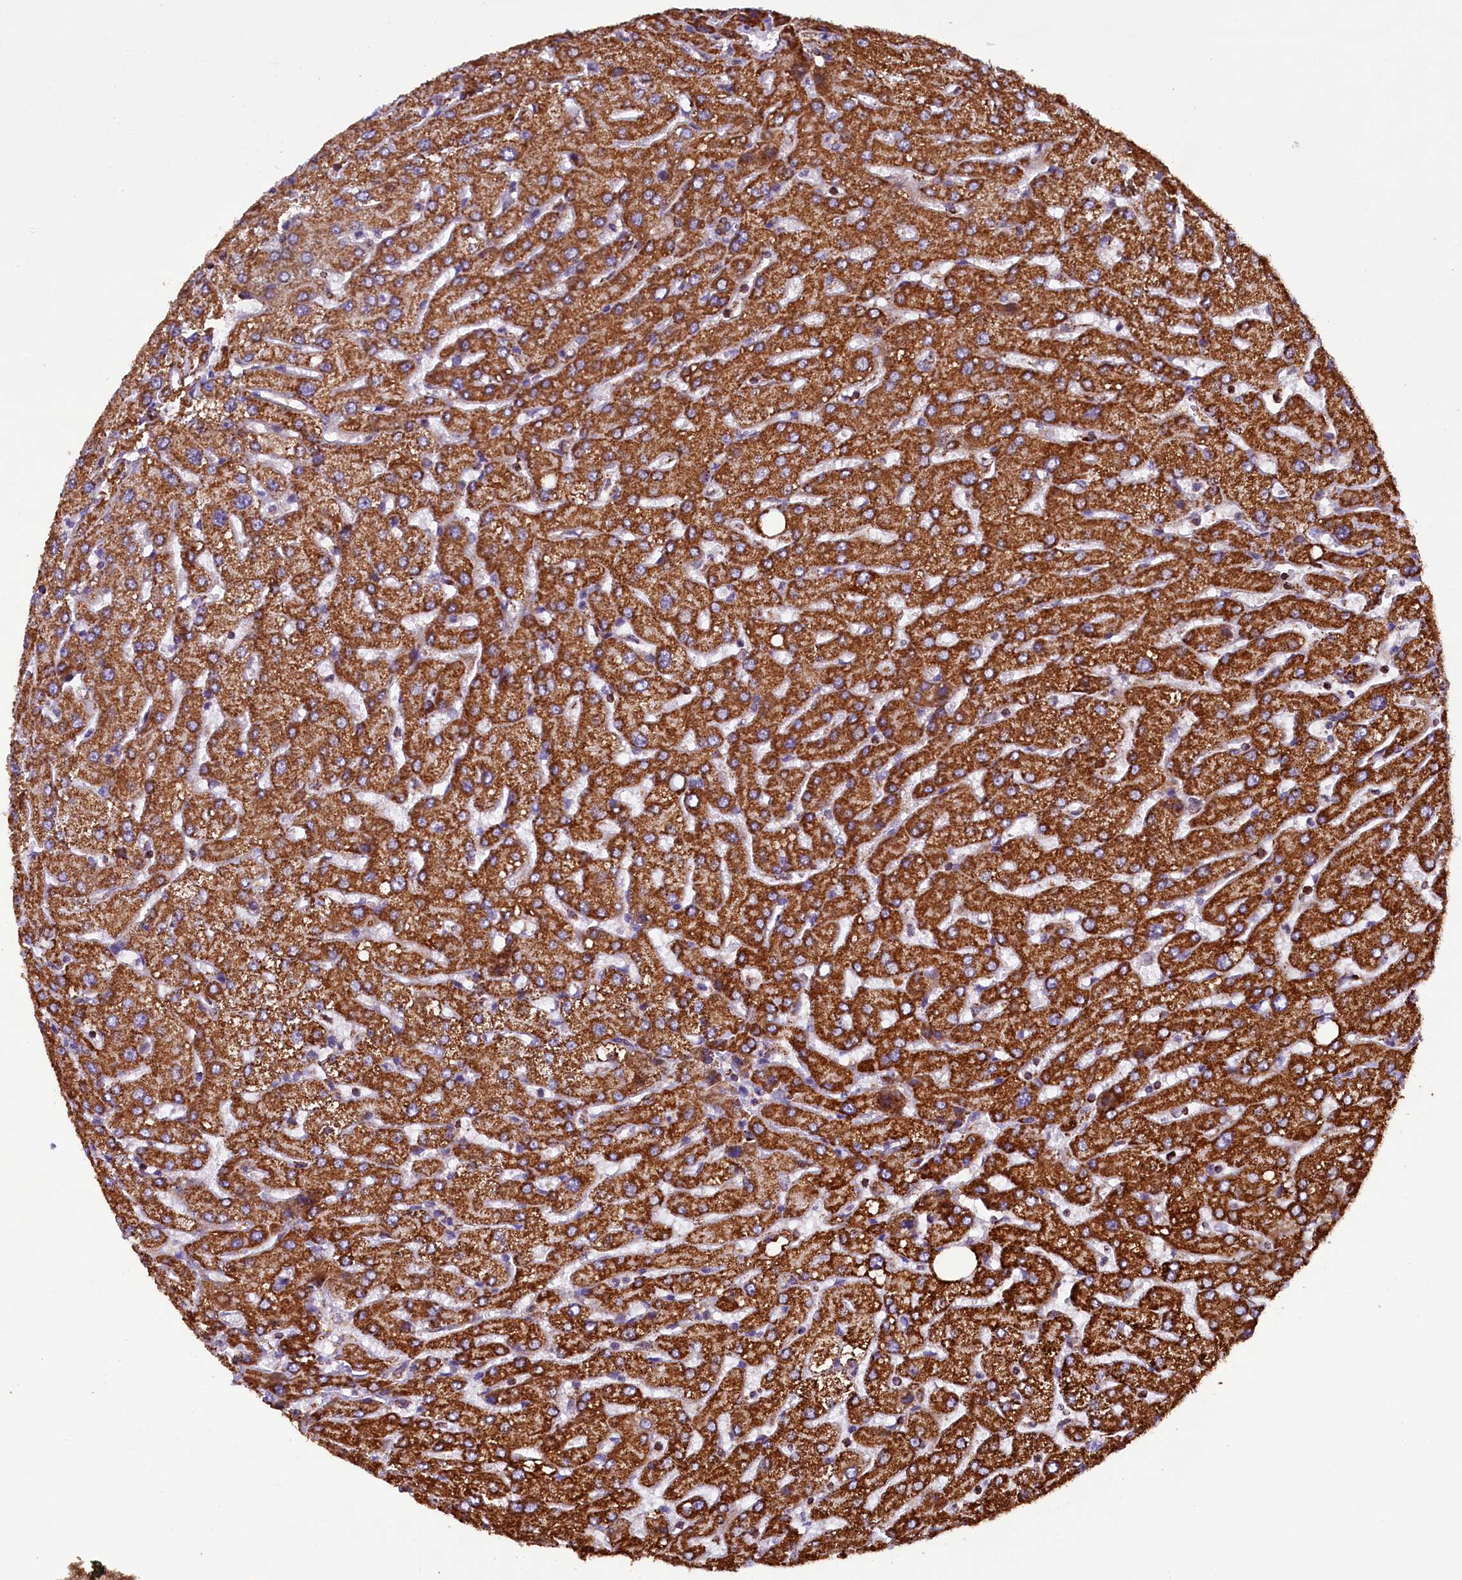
{"staining": {"intensity": "moderate", "quantity": ">75%", "location": "cytoplasmic/membranous"}, "tissue": "liver", "cell_type": "Cholangiocytes", "image_type": "normal", "snomed": [{"axis": "morphology", "description": "Normal tissue, NOS"}, {"axis": "topography", "description": "Liver"}], "caption": "High-power microscopy captured an immunohistochemistry (IHC) micrograph of benign liver, revealing moderate cytoplasmic/membranous staining in approximately >75% of cholangiocytes. (Brightfield microscopy of DAB IHC at high magnification).", "gene": "KLC2", "patient": {"sex": "male", "age": 55}}